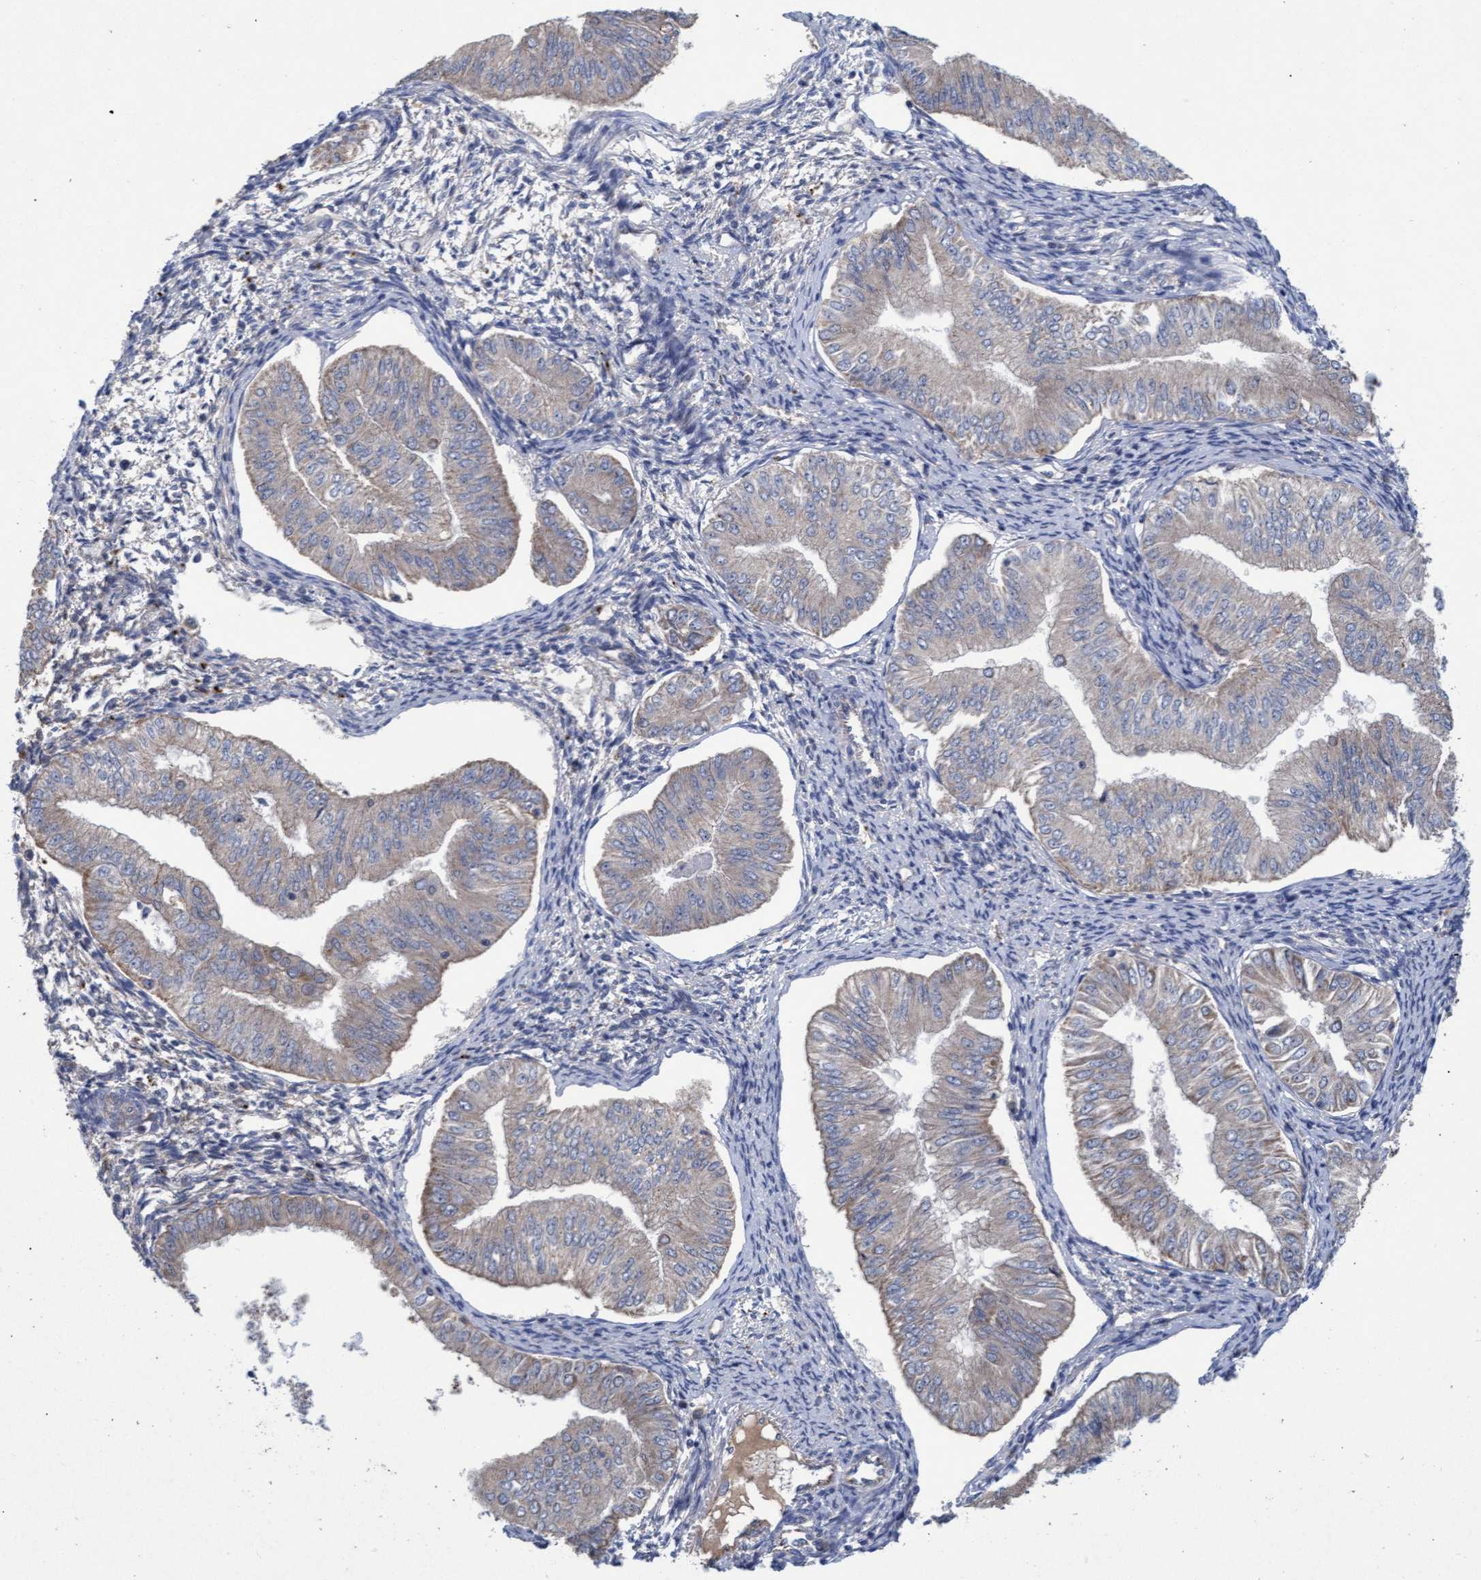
{"staining": {"intensity": "weak", "quantity": "<25%", "location": "cytoplasmic/membranous"}, "tissue": "endometrial cancer", "cell_type": "Tumor cells", "image_type": "cancer", "snomed": [{"axis": "morphology", "description": "Normal tissue, NOS"}, {"axis": "morphology", "description": "Adenocarcinoma, NOS"}, {"axis": "topography", "description": "Endometrium"}], "caption": "This is an immunohistochemistry micrograph of adenocarcinoma (endometrial). There is no positivity in tumor cells.", "gene": "MRPL38", "patient": {"sex": "female", "age": 53}}